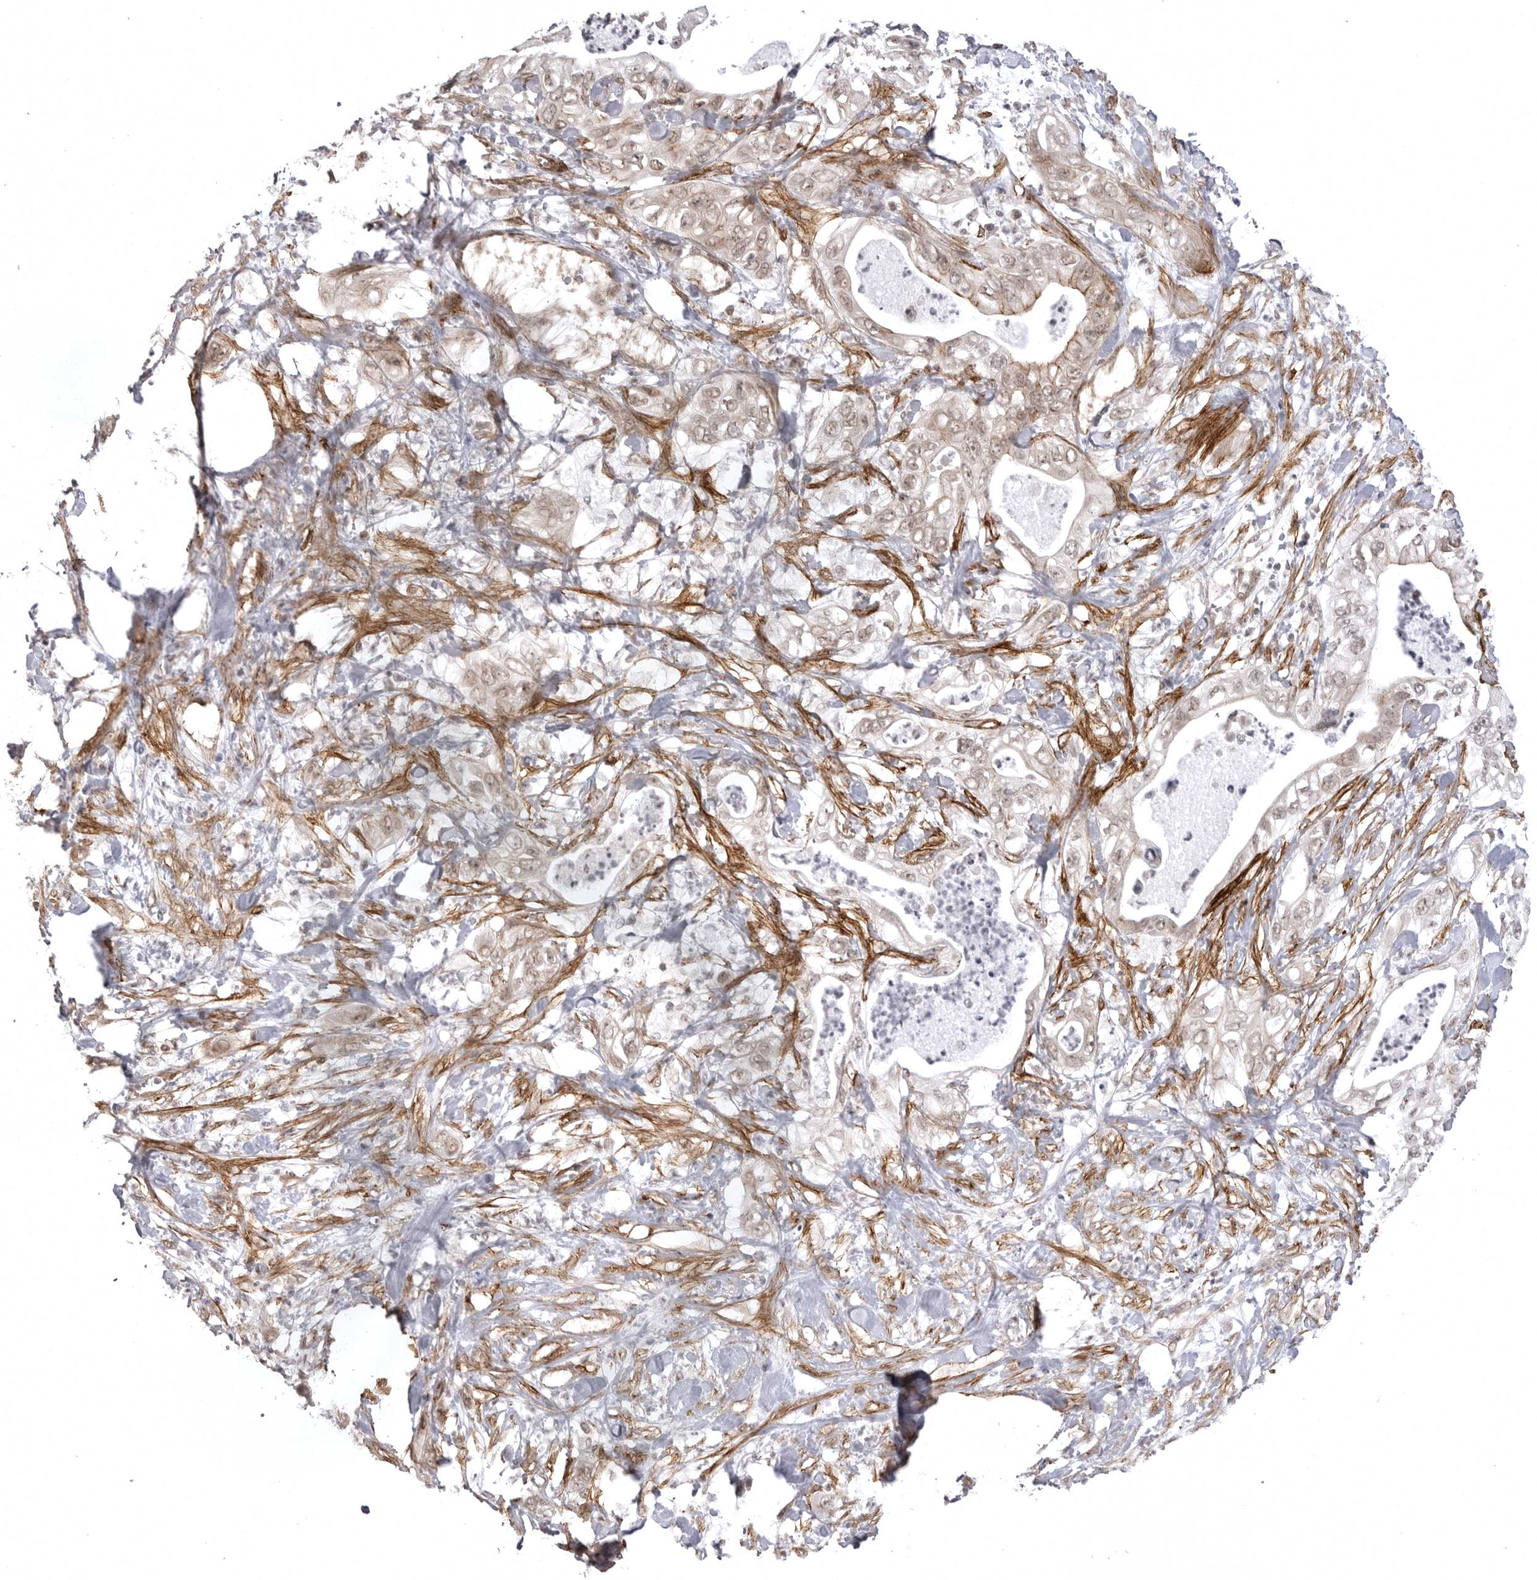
{"staining": {"intensity": "moderate", "quantity": "25%-75%", "location": "cytoplasmic/membranous"}, "tissue": "pancreatic cancer", "cell_type": "Tumor cells", "image_type": "cancer", "snomed": [{"axis": "morphology", "description": "Adenocarcinoma, NOS"}, {"axis": "topography", "description": "Pancreas"}], "caption": "IHC (DAB (3,3'-diaminobenzidine)) staining of human pancreatic cancer (adenocarcinoma) reveals moderate cytoplasmic/membranous protein staining in approximately 25%-75% of tumor cells.", "gene": "SORBS1", "patient": {"sex": "female", "age": 78}}